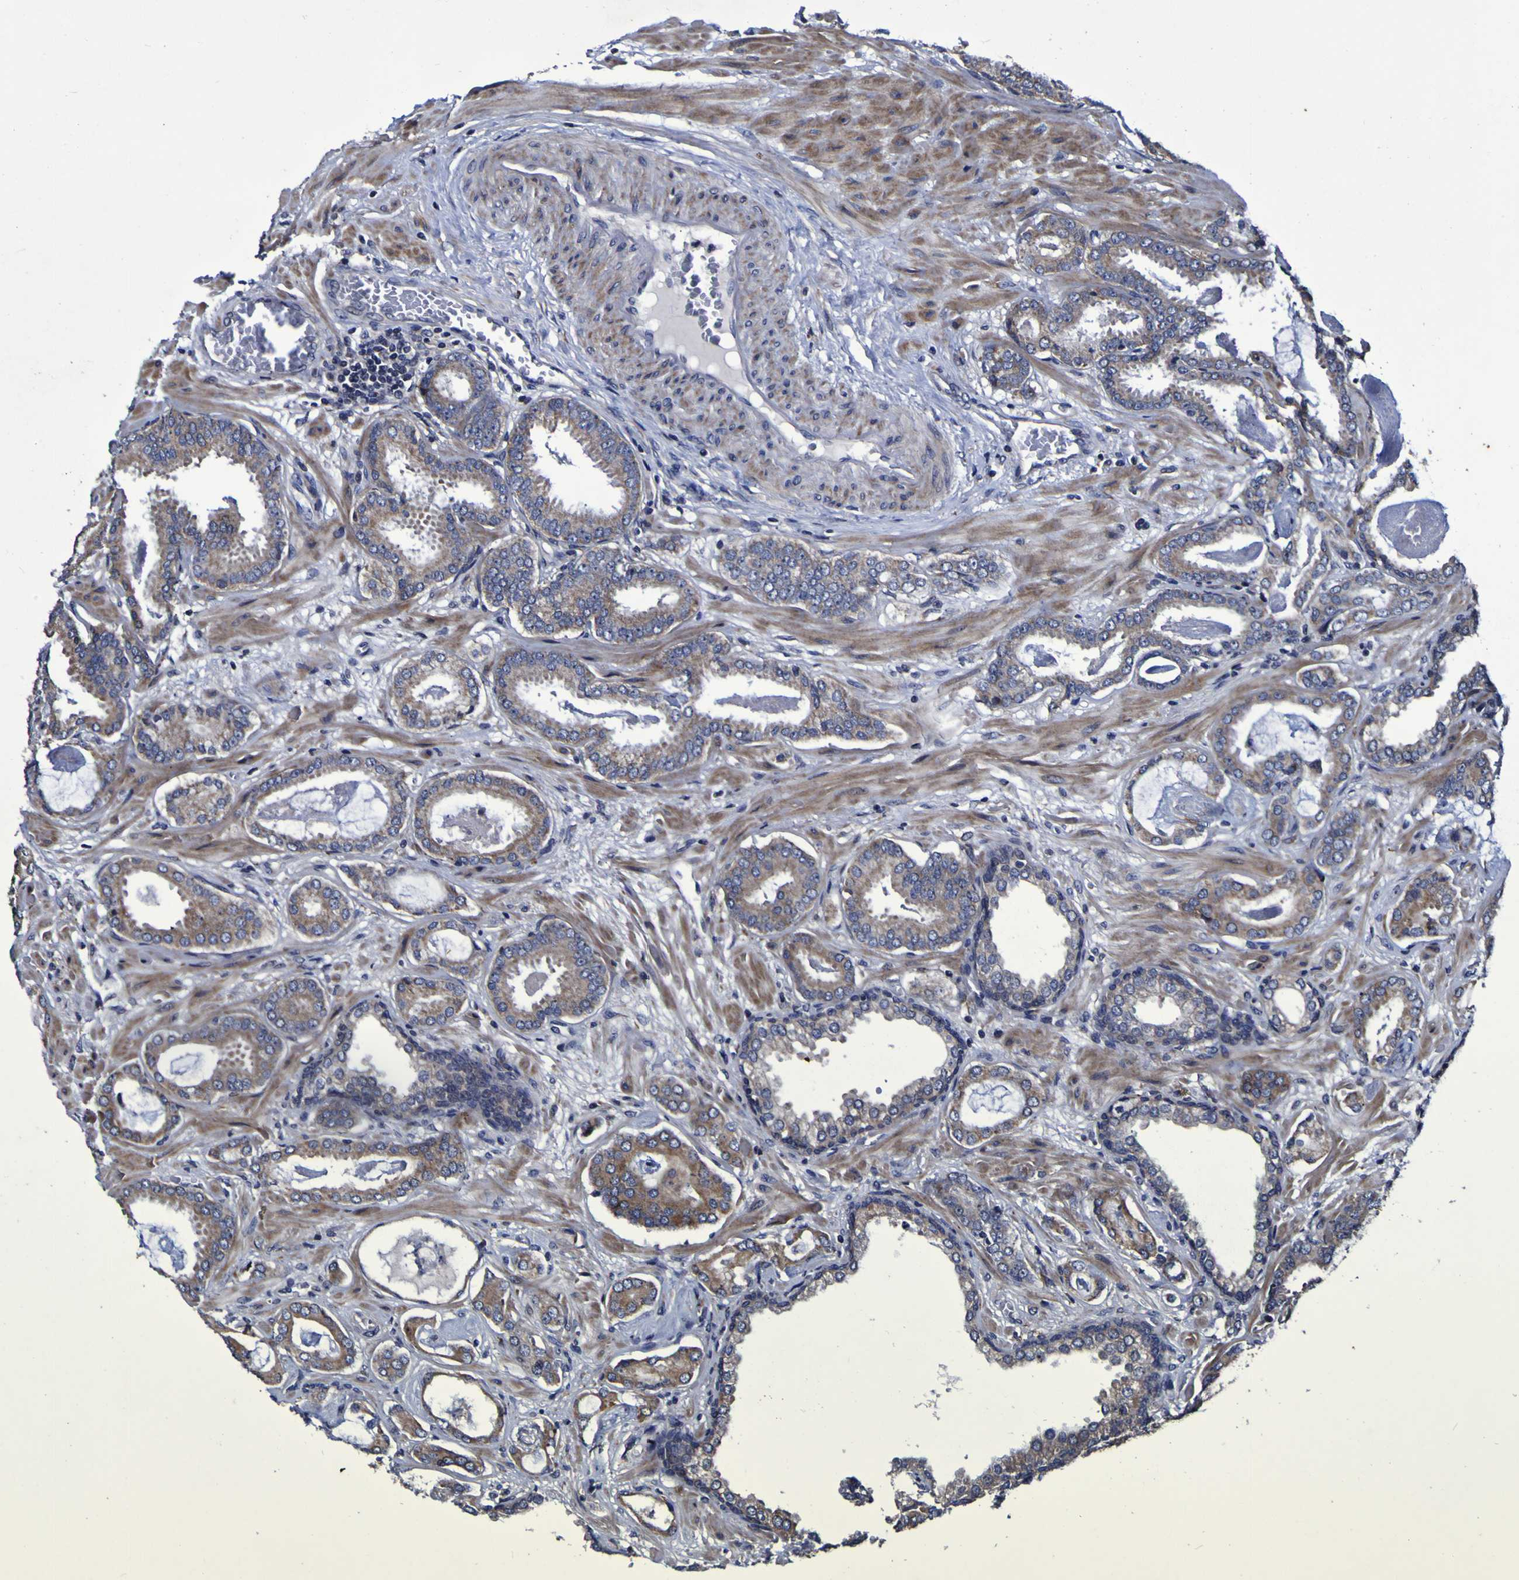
{"staining": {"intensity": "moderate", "quantity": "25%-75%", "location": "cytoplasmic/membranous"}, "tissue": "prostate cancer", "cell_type": "Tumor cells", "image_type": "cancer", "snomed": [{"axis": "morphology", "description": "Adenocarcinoma, Low grade"}, {"axis": "topography", "description": "Prostate"}], "caption": "Prostate cancer (adenocarcinoma (low-grade)) tissue exhibits moderate cytoplasmic/membranous expression in approximately 25%-75% of tumor cells, visualized by immunohistochemistry.", "gene": "P3H1", "patient": {"sex": "male", "age": 53}}